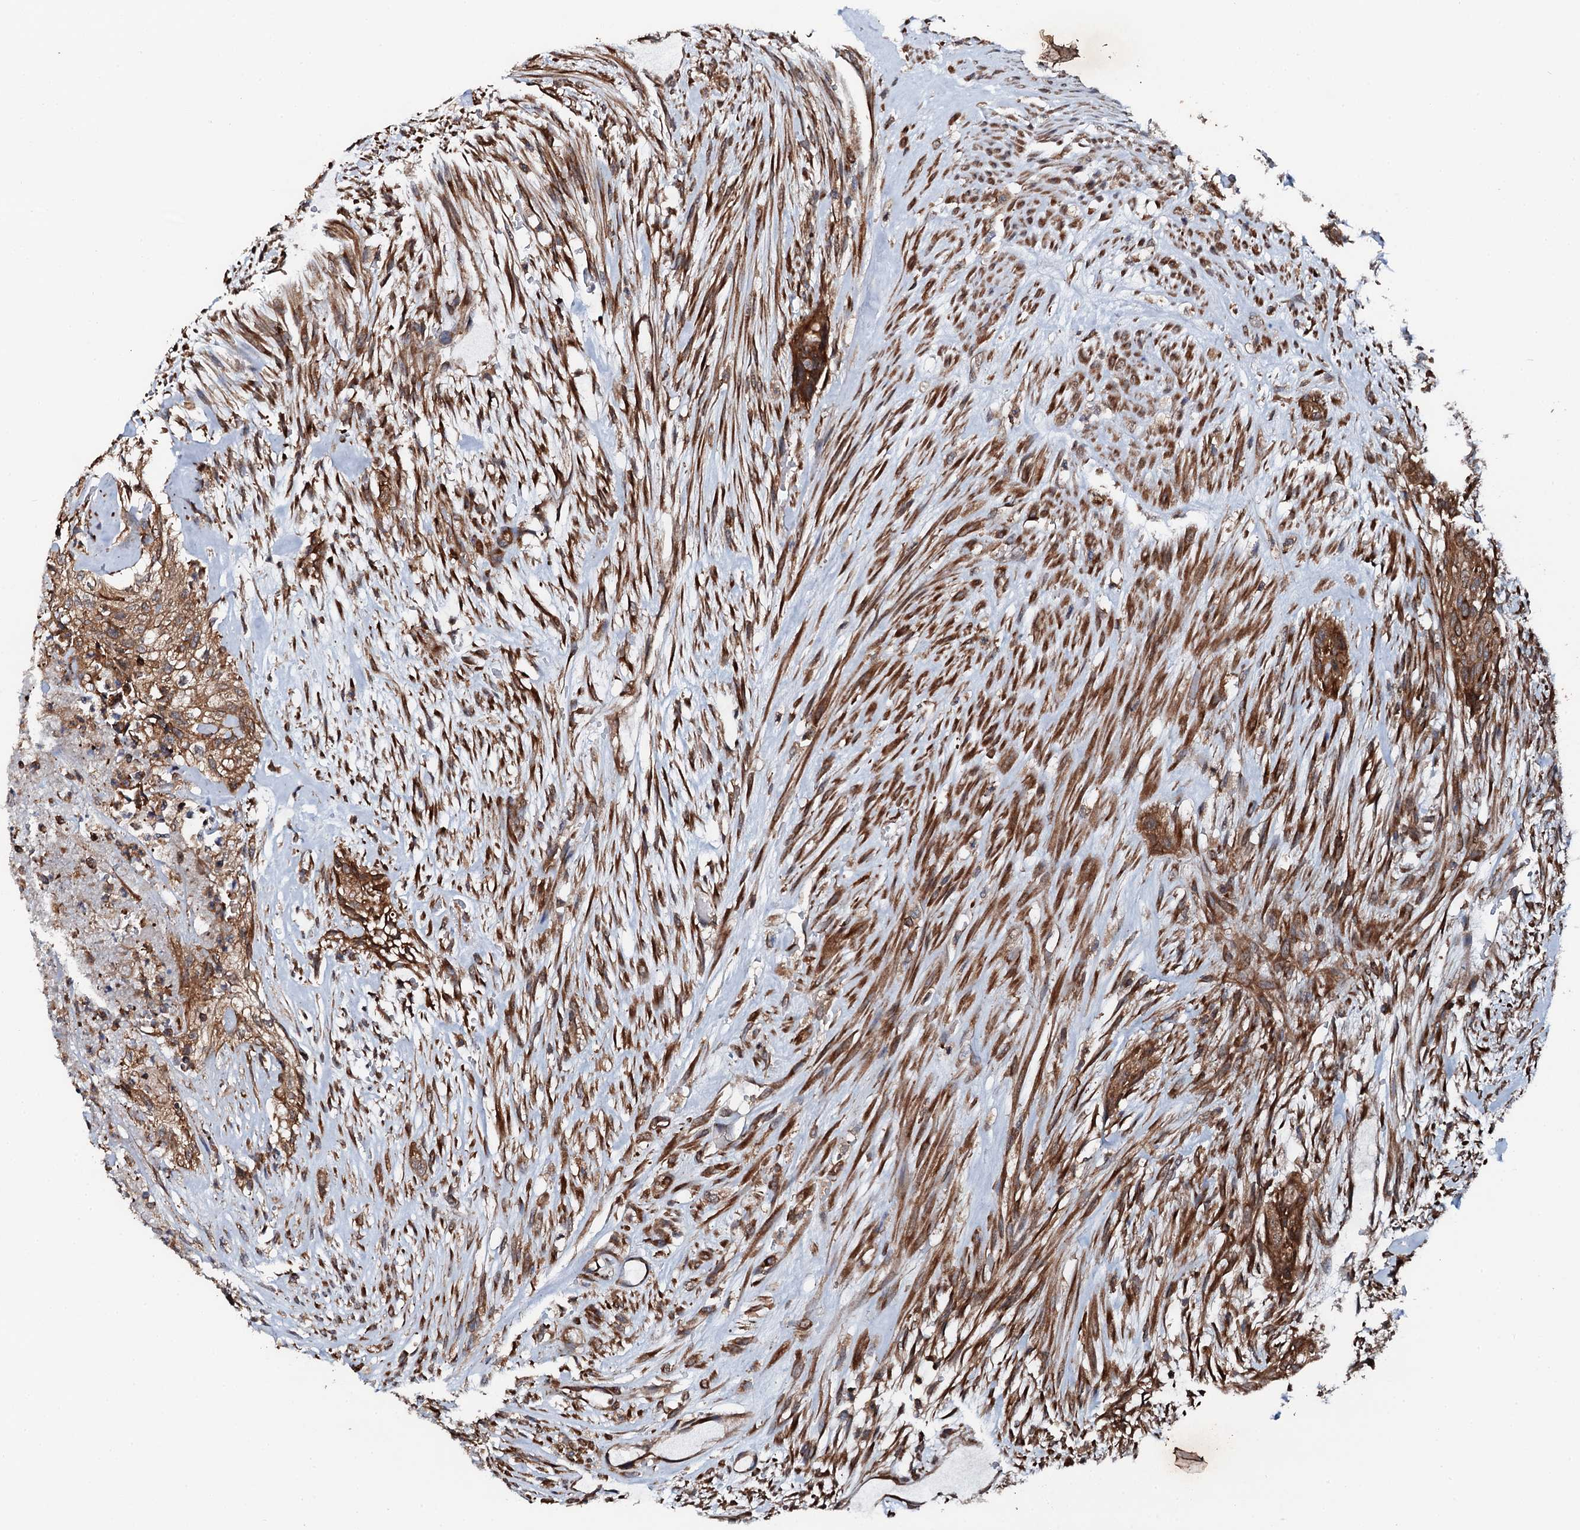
{"staining": {"intensity": "moderate", "quantity": ">75%", "location": "cytoplasmic/membranous"}, "tissue": "urothelial cancer", "cell_type": "Tumor cells", "image_type": "cancer", "snomed": [{"axis": "morphology", "description": "Urothelial carcinoma, High grade"}, {"axis": "topography", "description": "Urinary bladder"}], "caption": "Immunohistochemical staining of human urothelial cancer exhibits moderate cytoplasmic/membranous protein expression in approximately >75% of tumor cells. (DAB (3,3'-diaminobenzidine) IHC with brightfield microscopy, high magnification).", "gene": "EDC4", "patient": {"sex": "male", "age": 35}}